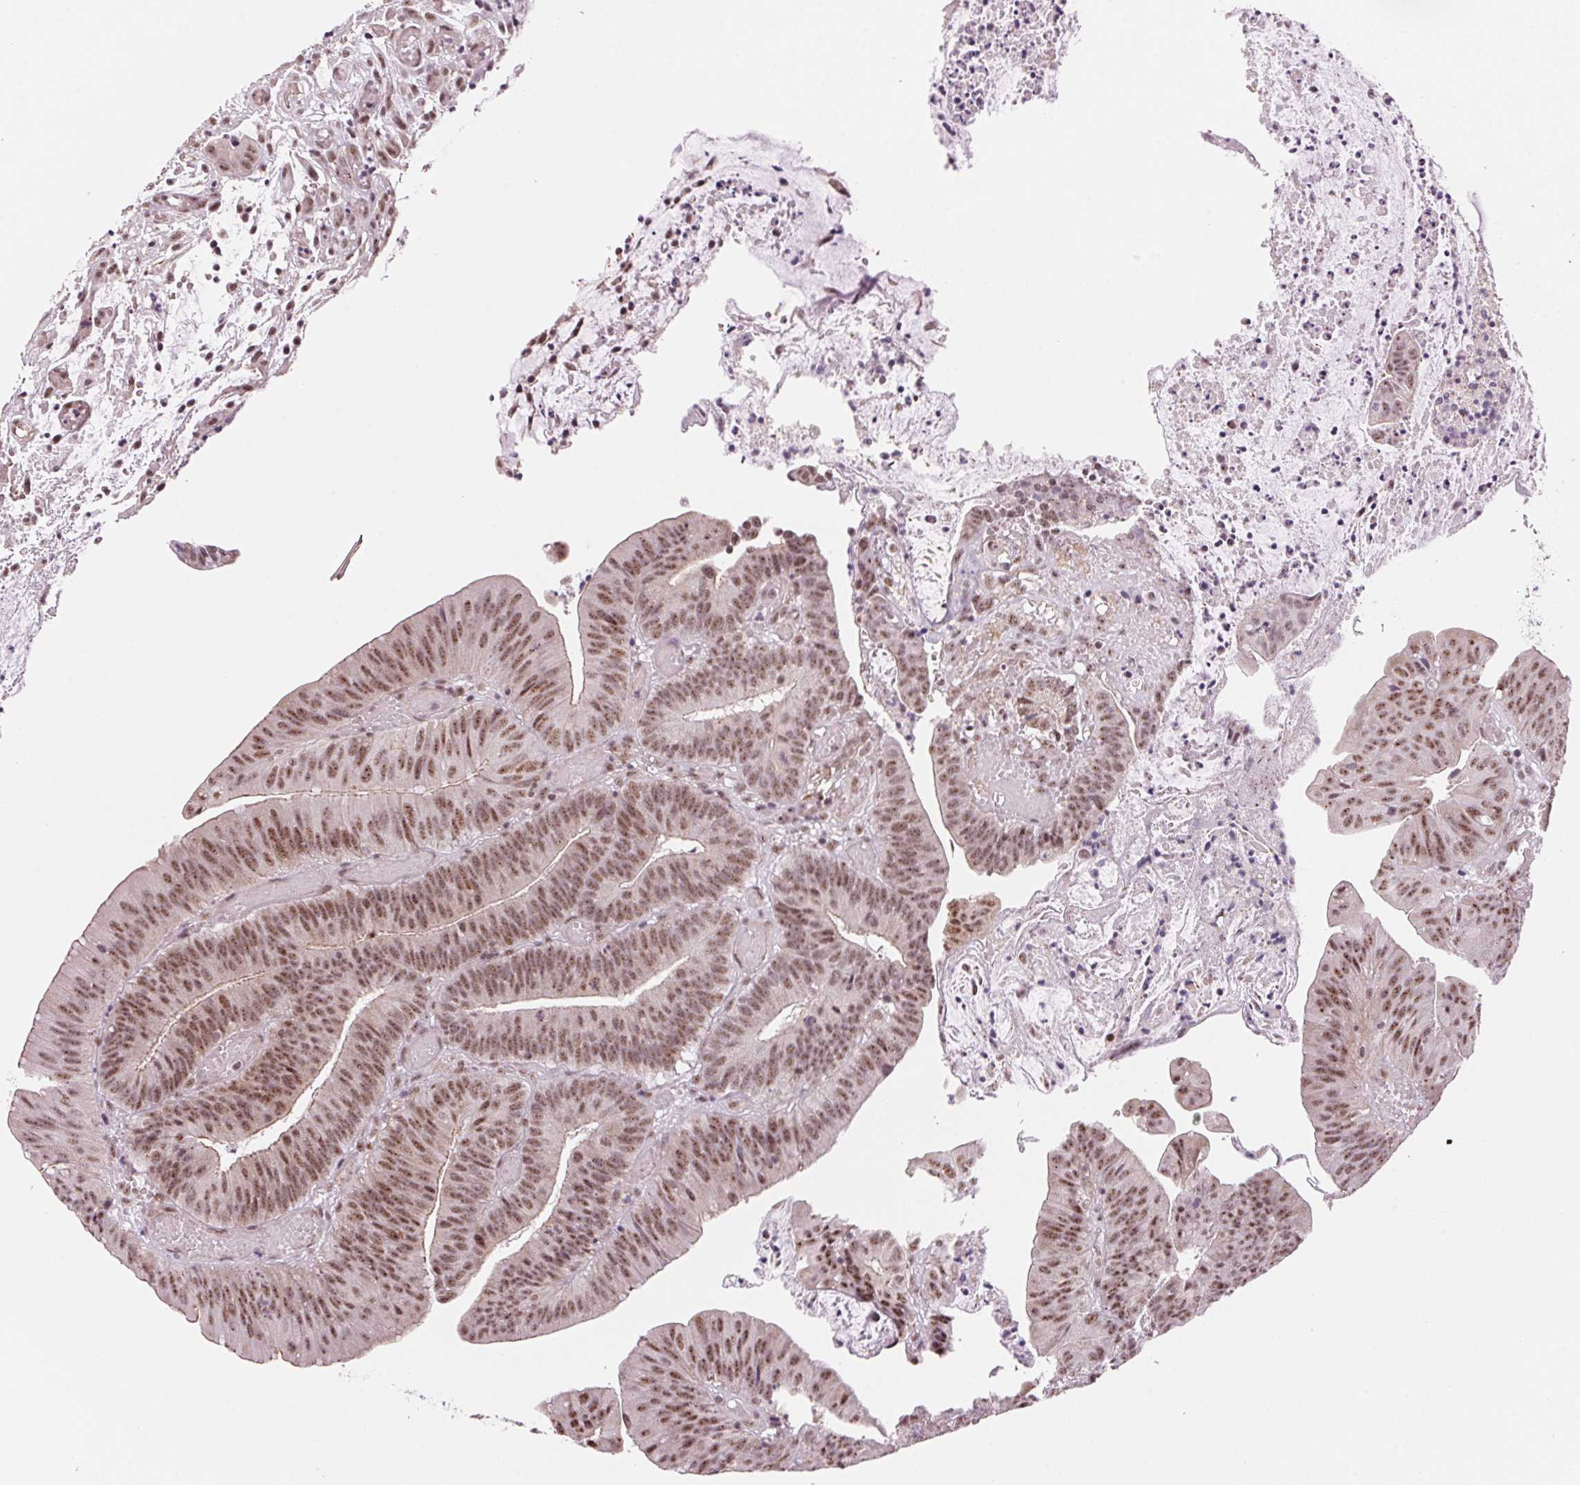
{"staining": {"intensity": "moderate", "quantity": ">75%", "location": "cytoplasmic/membranous,nuclear"}, "tissue": "colorectal cancer", "cell_type": "Tumor cells", "image_type": "cancer", "snomed": [{"axis": "morphology", "description": "Adenocarcinoma, NOS"}, {"axis": "topography", "description": "Colon"}], "caption": "This is an image of immunohistochemistry staining of colorectal cancer, which shows moderate expression in the cytoplasmic/membranous and nuclear of tumor cells.", "gene": "HNRNPDL", "patient": {"sex": "female", "age": 78}}